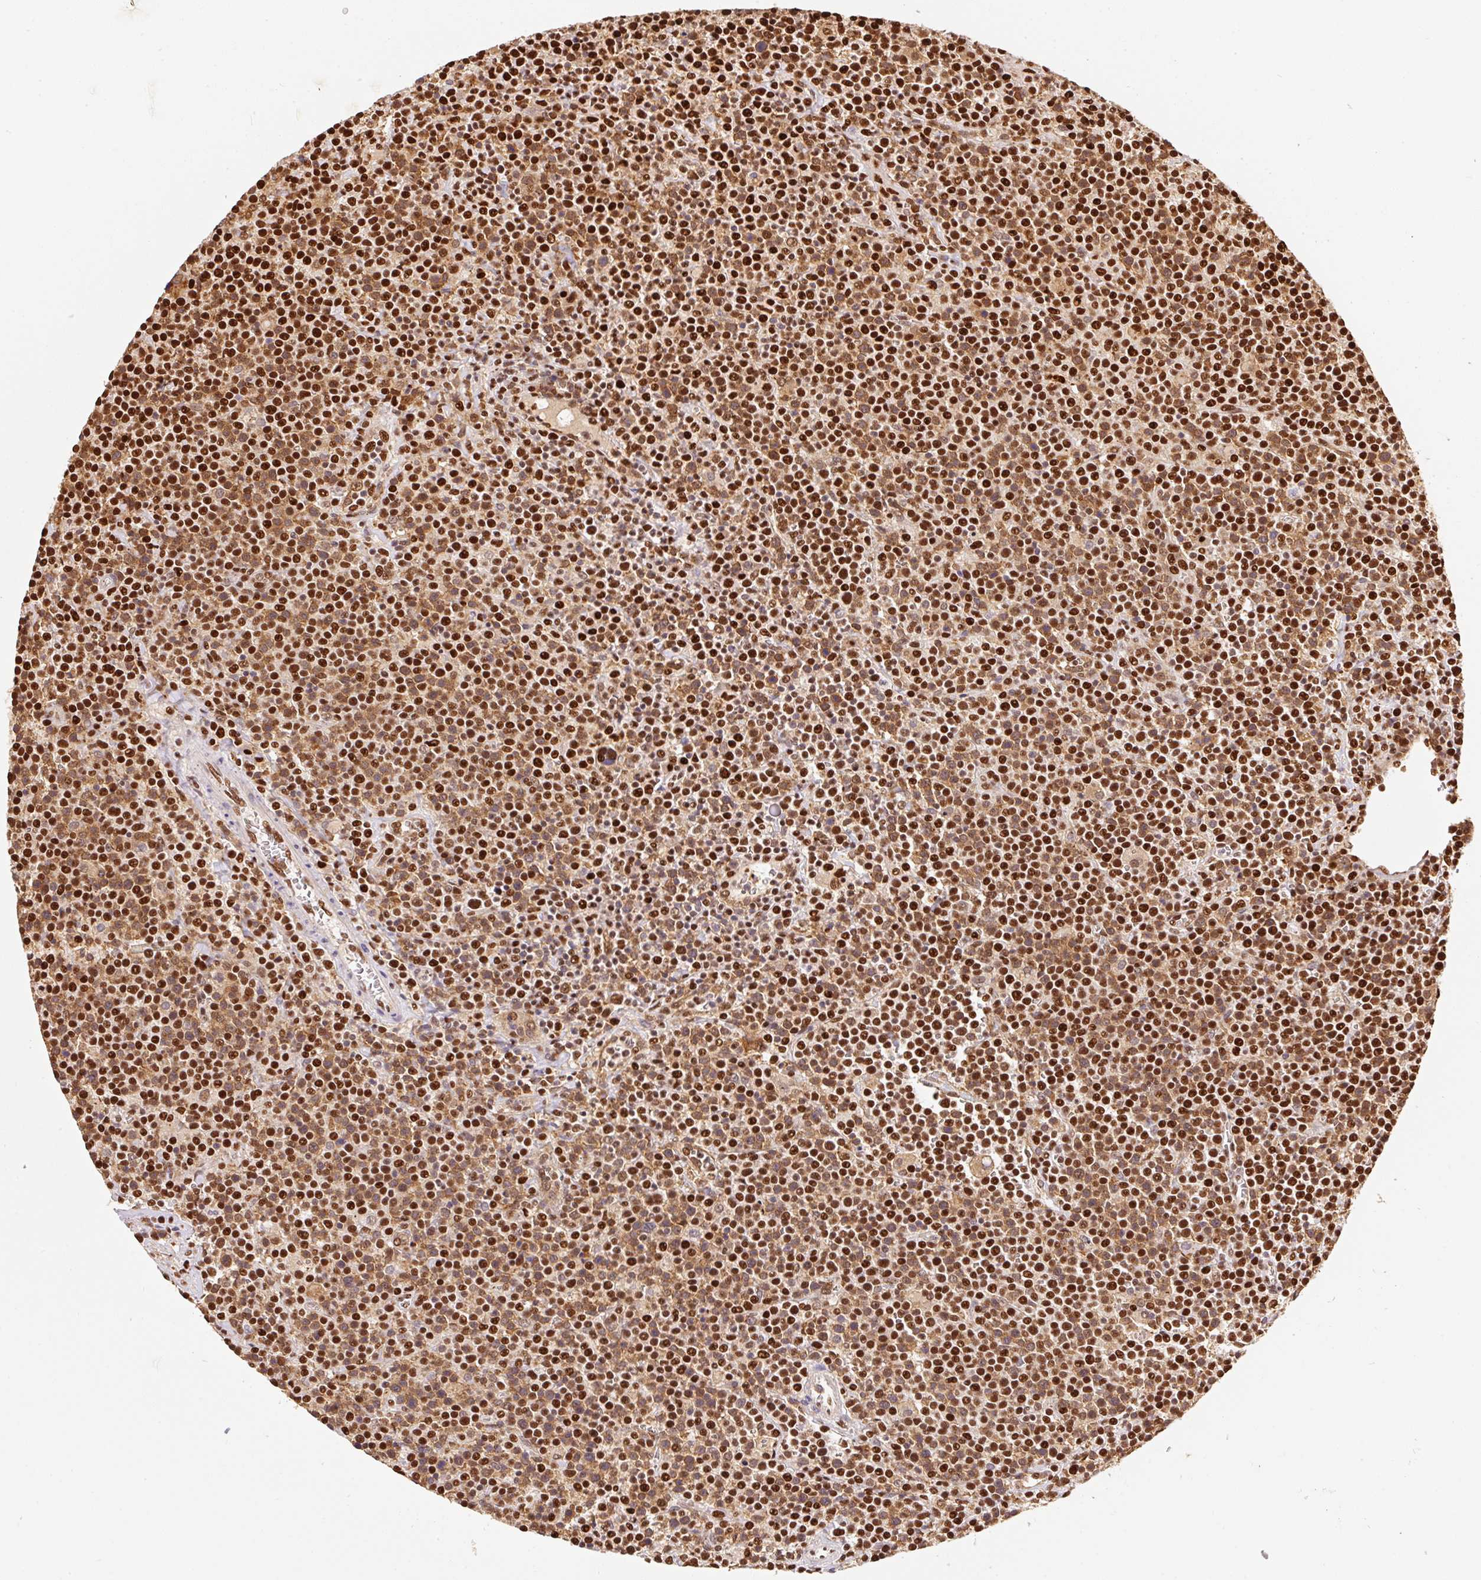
{"staining": {"intensity": "strong", "quantity": ">75%", "location": "nuclear"}, "tissue": "lymphoma", "cell_type": "Tumor cells", "image_type": "cancer", "snomed": [{"axis": "morphology", "description": "Malignant lymphoma, non-Hodgkin's type, High grade"}, {"axis": "topography", "description": "Lymph node"}], "caption": "Immunohistochemical staining of lymphoma shows high levels of strong nuclear staining in about >75% of tumor cells.", "gene": "GPR139", "patient": {"sex": "male", "age": 61}}